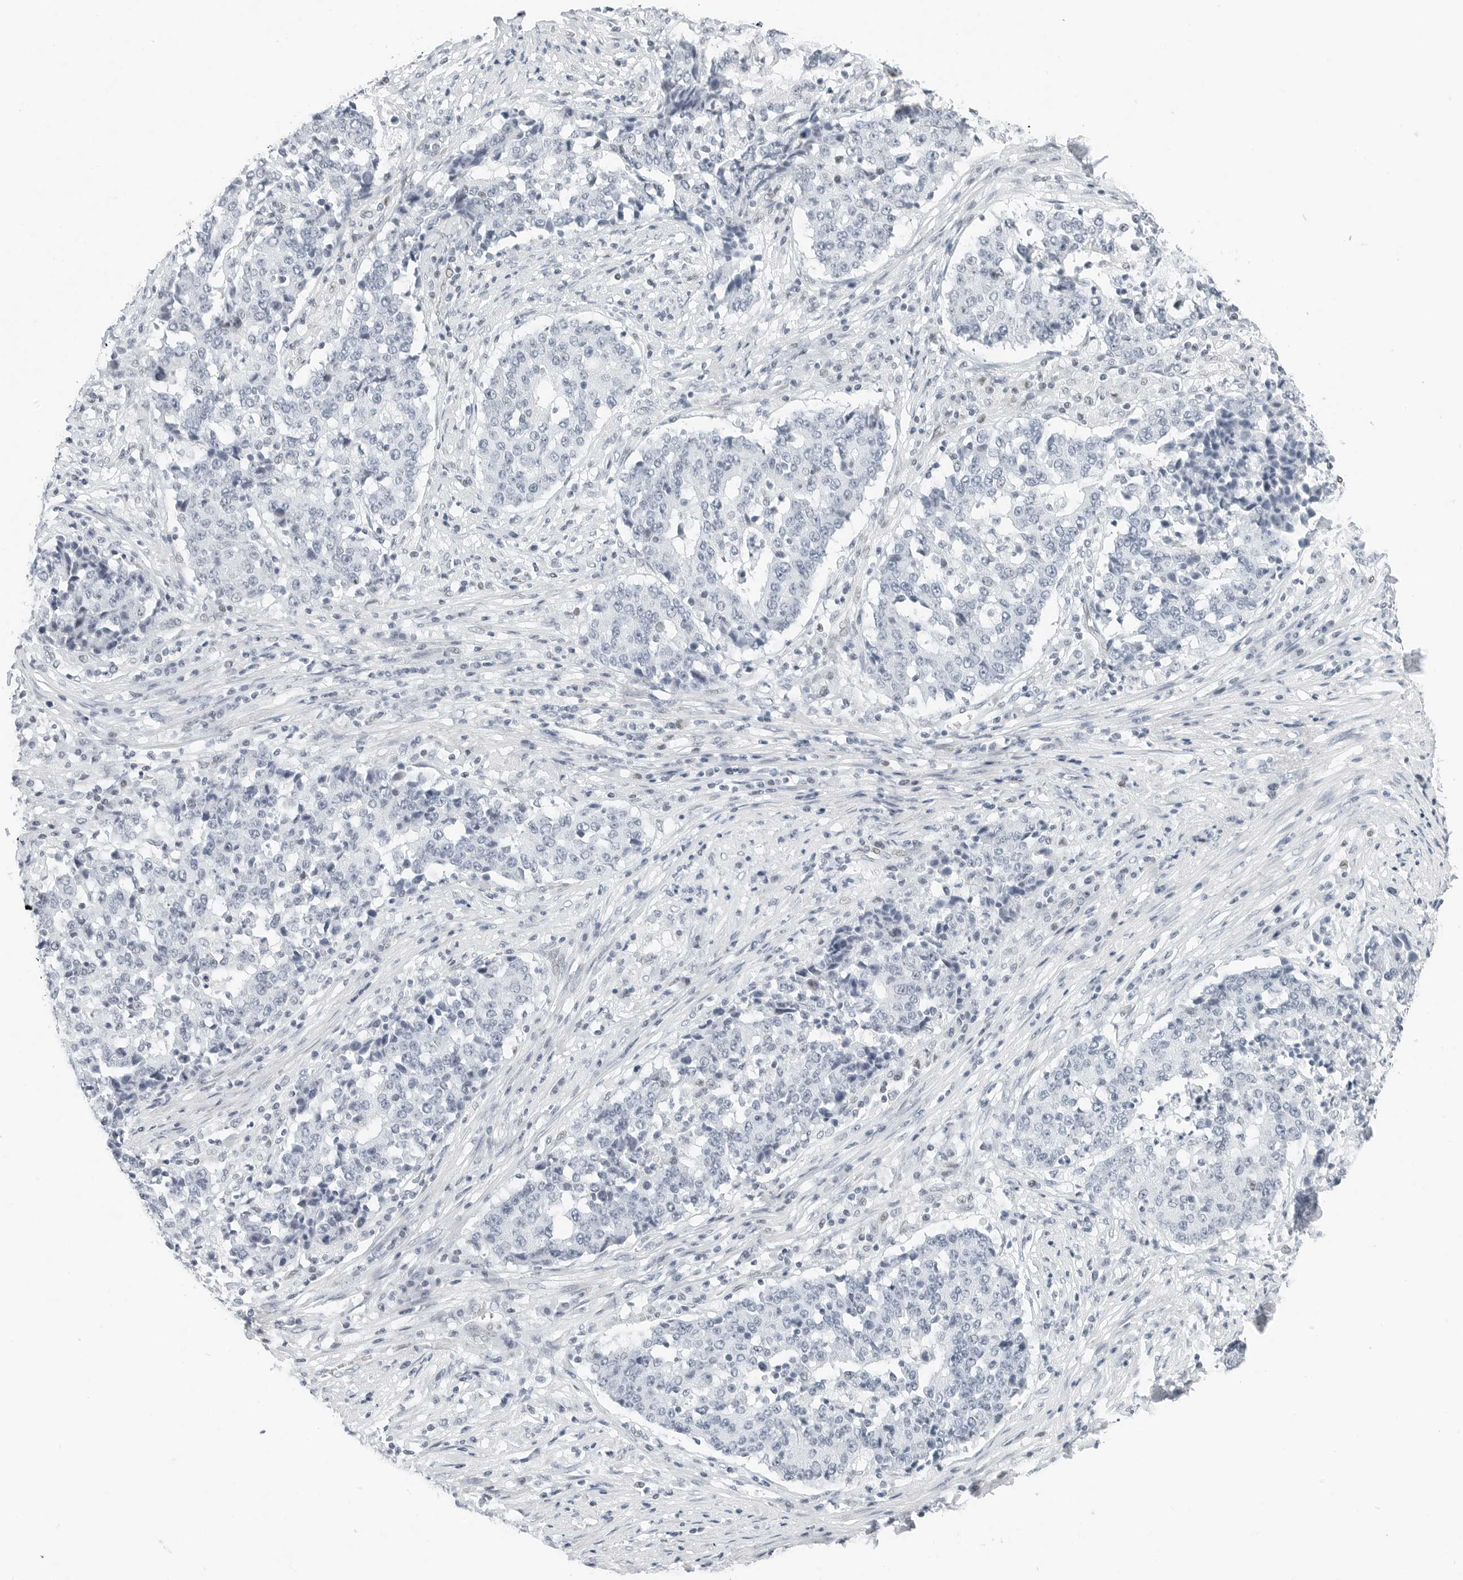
{"staining": {"intensity": "negative", "quantity": "none", "location": "none"}, "tissue": "stomach cancer", "cell_type": "Tumor cells", "image_type": "cancer", "snomed": [{"axis": "morphology", "description": "Adenocarcinoma, NOS"}, {"axis": "topography", "description": "Stomach"}], "caption": "IHC of stomach cancer demonstrates no staining in tumor cells. (Brightfield microscopy of DAB immunohistochemistry (IHC) at high magnification).", "gene": "NTMT2", "patient": {"sex": "male", "age": 59}}